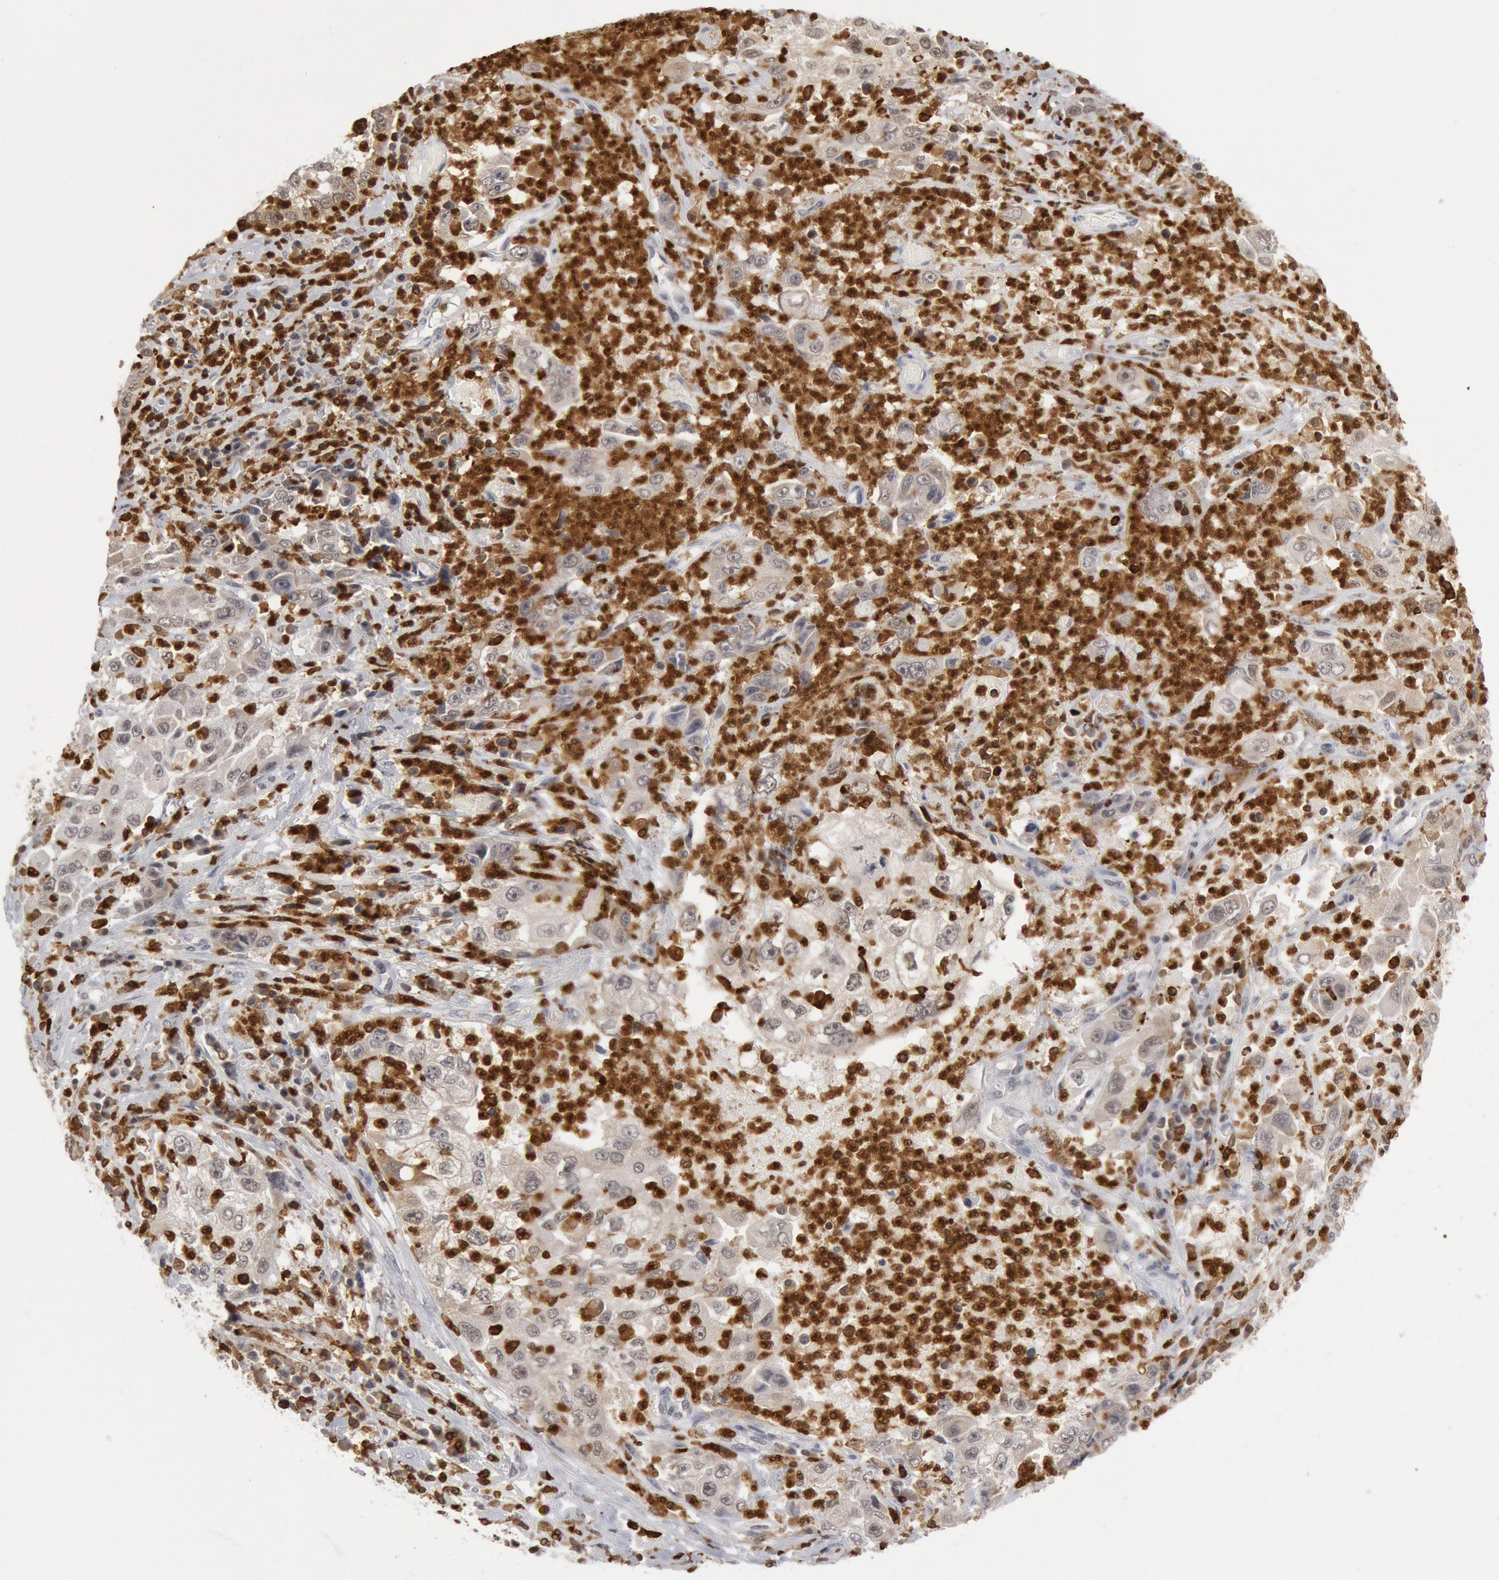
{"staining": {"intensity": "weak", "quantity": ">75%", "location": "cytoplasmic/membranous"}, "tissue": "cervical cancer", "cell_type": "Tumor cells", "image_type": "cancer", "snomed": [{"axis": "morphology", "description": "Squamous cell carcinoma, NOS"}, {"axis": "topography", "description": "Cervix"}], "caption": "Cervical cancer was stained to show a protein in brown. There is low levels of weak cytoplasmic/membranous staining in approximately >75% of tumor cells.", "gene": "PTPN6", "patient": {"sex": "female", "age": 36}}